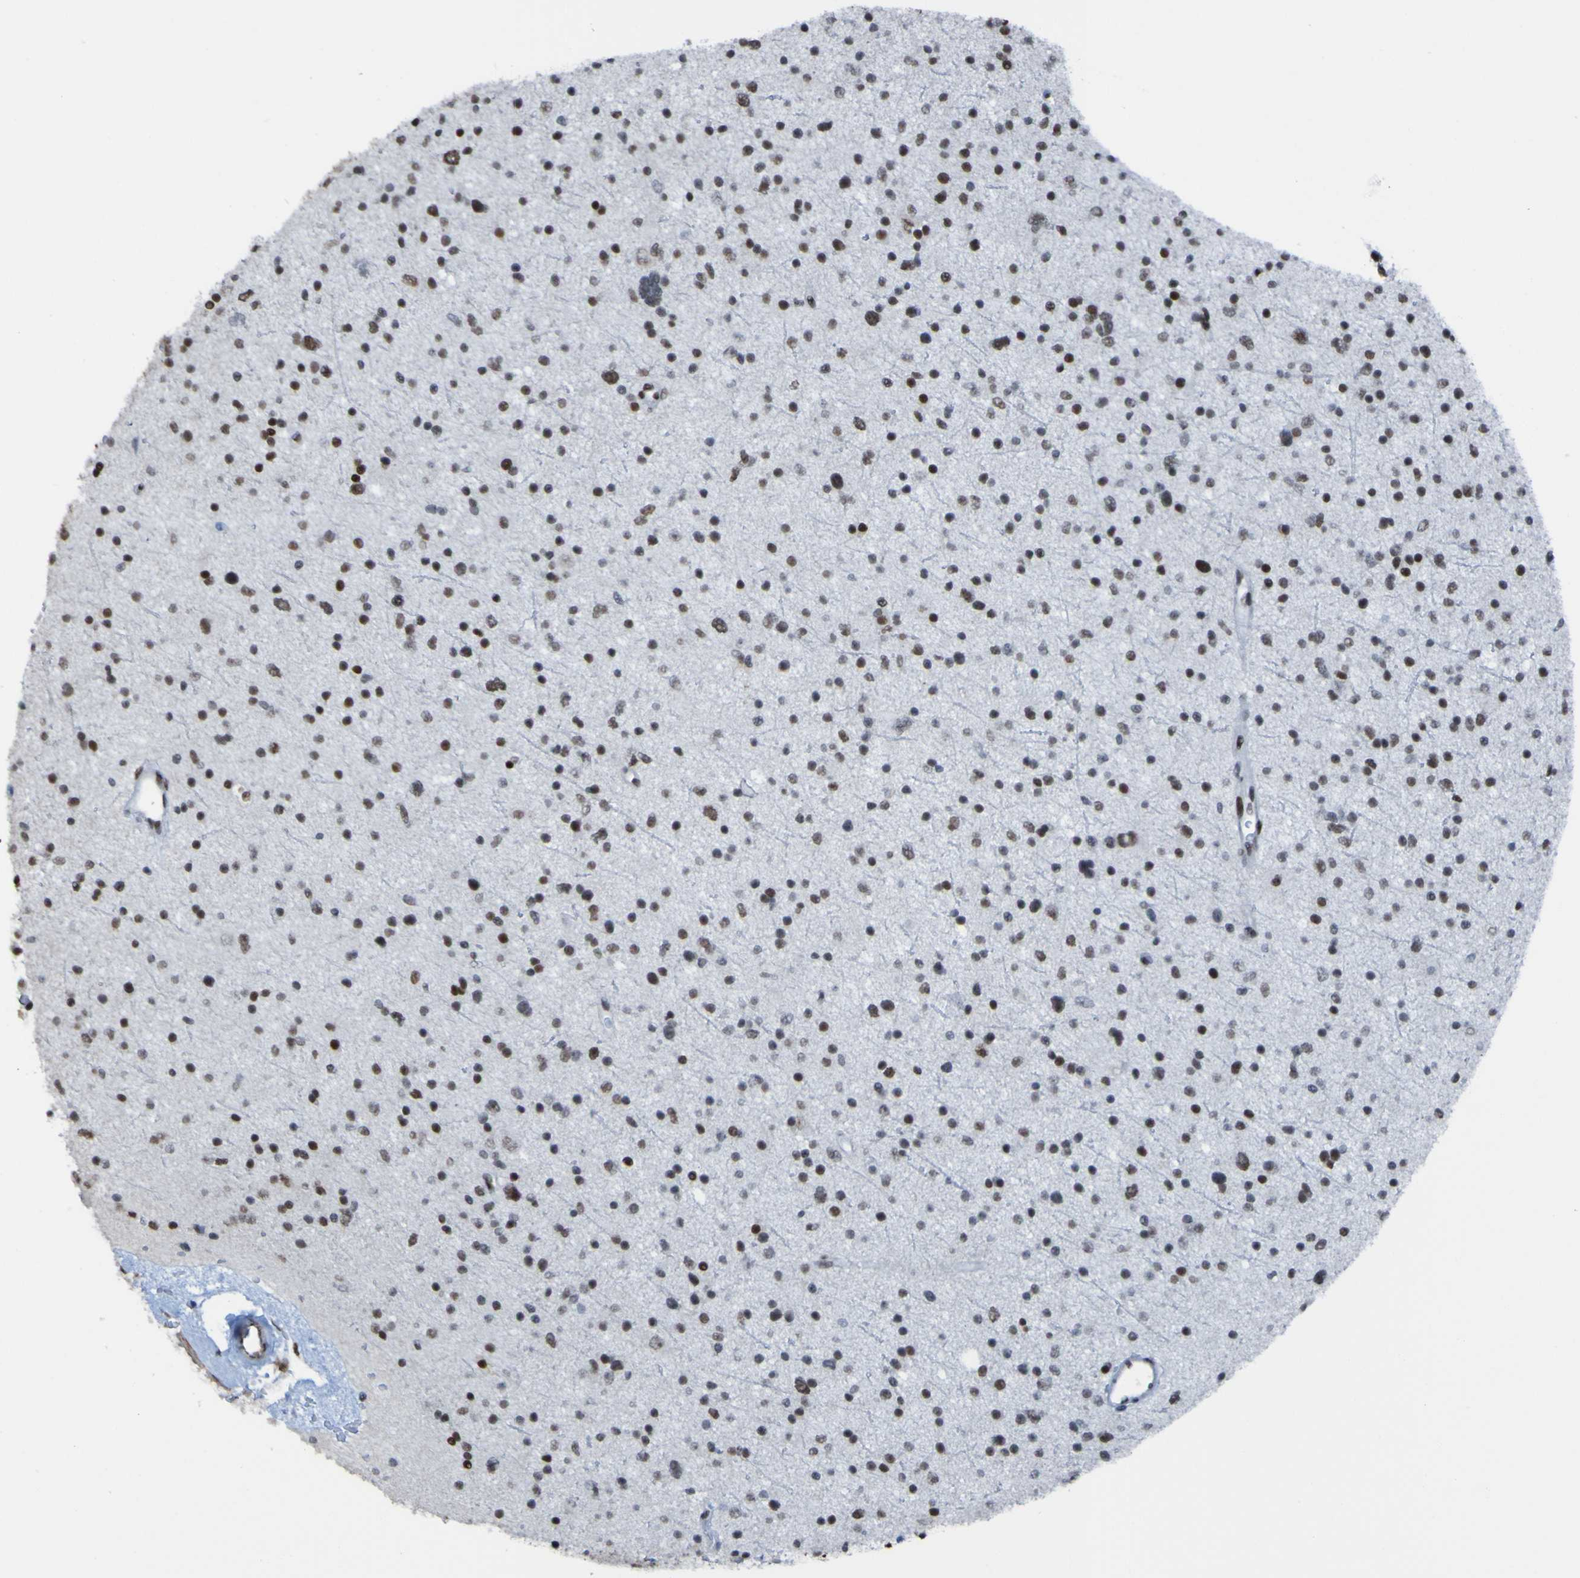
{"staining": {"intensity": "strong", "quantity": "25%-75%", "location": "nuclear"}, "tissue": "glioma", "cell_type": "Tumor cells", "image_type": "cancer", "snomed": [{"axis": "morphology", "description": "Glioma, malignant, Low grade"}, {"axis": "topography", "description": "Brain"}], "caption": "IHC (DAB) staining of glioma exhibits strong nuclear protein staining in about 25%-75% of tumor cells.", "gene": "PHF2", "patient": {"sex": "female", "age": 37}}